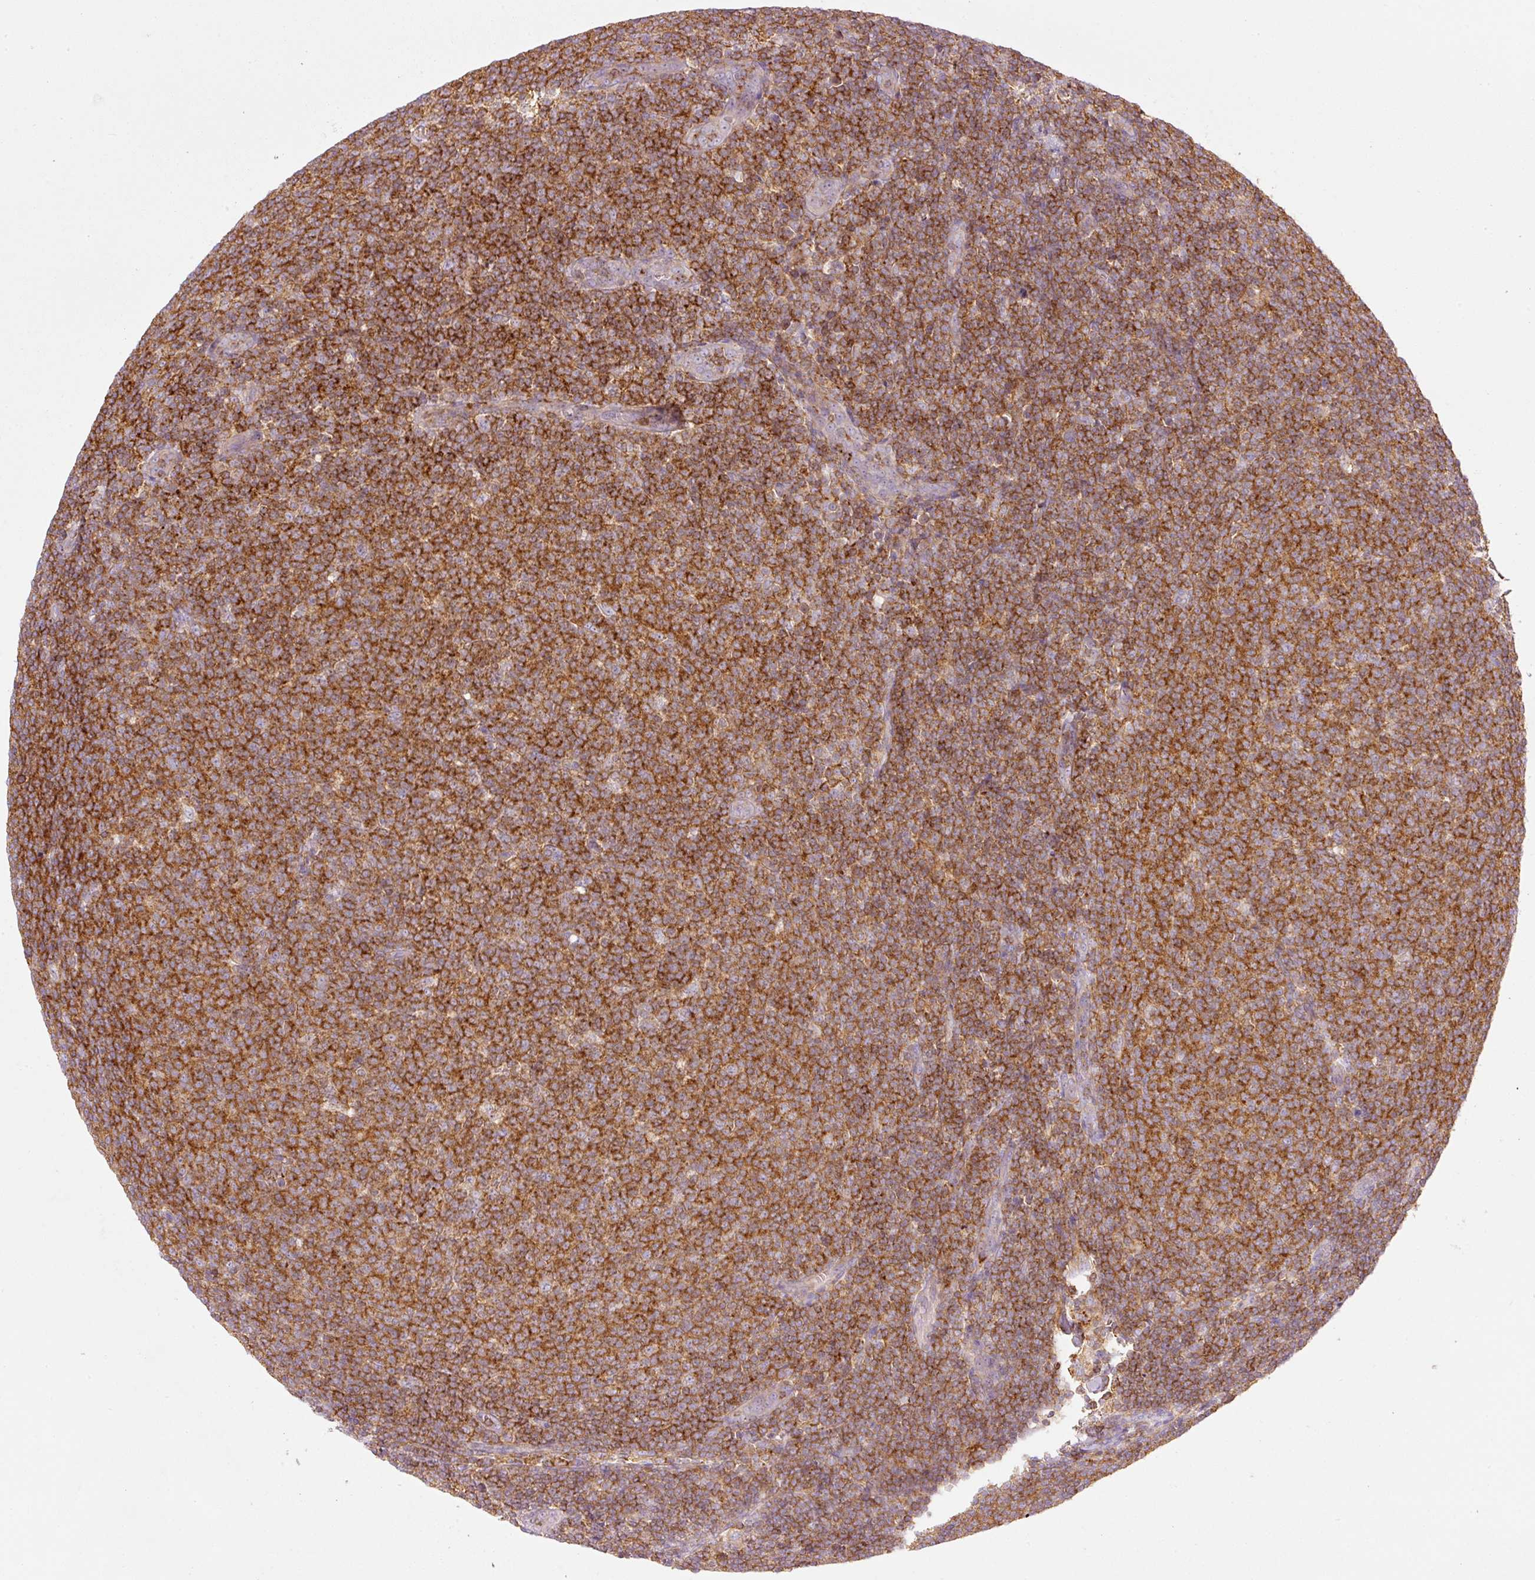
{"staining": {"intensity": "strong", "quantity": ">75%", "location": "cytoplasmic/membranous"}, "tissue": "lymphoma", "cell_type": "Tumor cells", "image_type": "cancer", "snomed": [{"axis": "morphology", "description": "Malignant lymphoma, non-Hodgkin's type, Low grade"}, {"axis": "topography", "description": "Lymph node"}], "caption": "Brown immunohistochemical staining in lymphoma shows strong cytoplasmic/membranous staining in about >75% of tumor cells.", "gene": "SIPA1", "patient": {"sex": "male", "age": 66}}